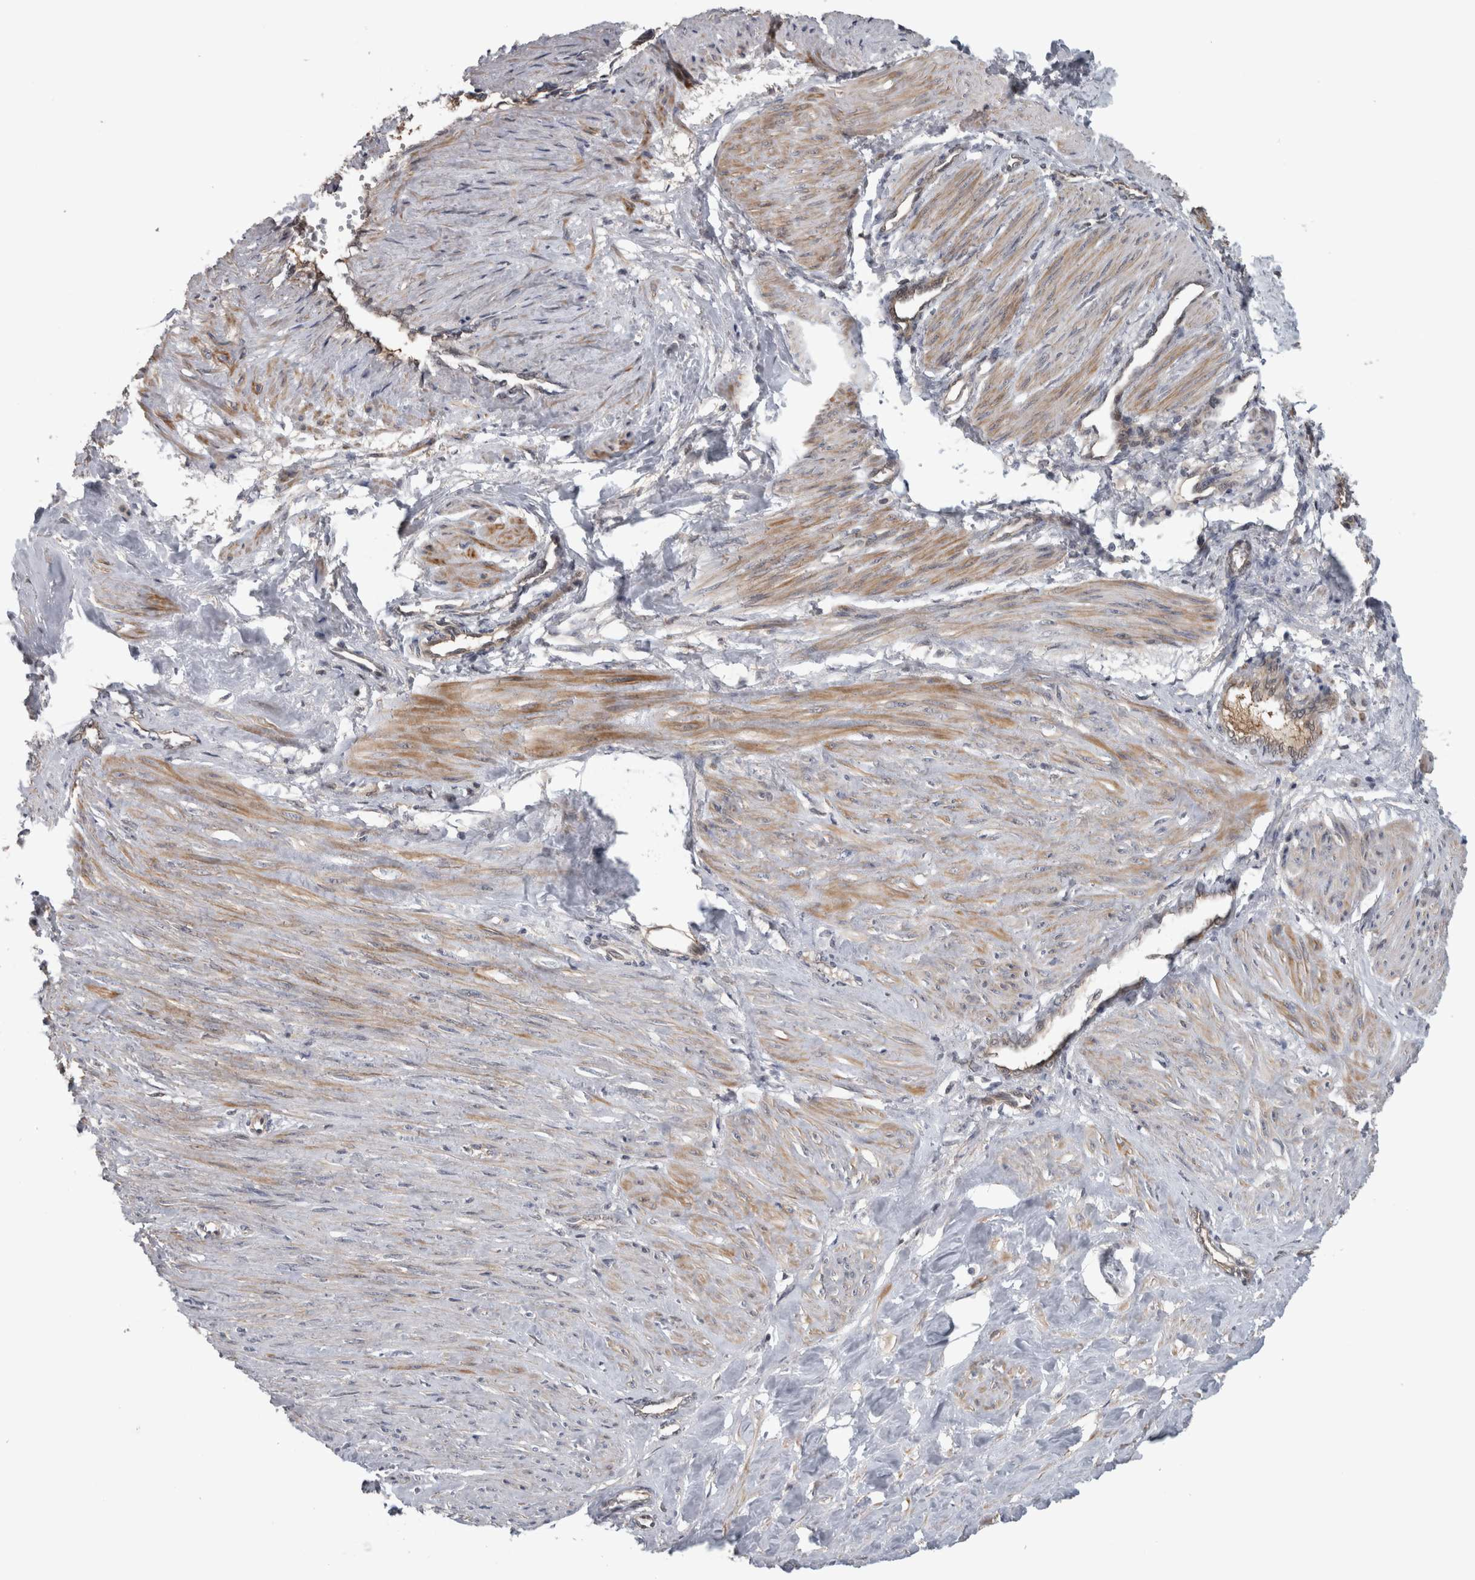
{"staining": {"intensity": "moderate", "quantity": "25%-75%", "location": "cytoplasmic/membranous"}, "tissue": "smooth muscle", "cell_type": "Smooth muscle cells", "image_type": "normal", "snomed": [{"axis": "morphology", "description": "Normal tissue, NOS"}, {"axis": "topography", "description": "Endometrium"}], "caption": "The photomicrograph shows immunohistochemical staining of unremarkable smooth muscle. There is moderate cytoplasmic/membranous expression is seen in approximately 25%-75% of smooth muscle cells.", "gene": "NAPRT", "patient": {"sex": "female", "age": 33}}